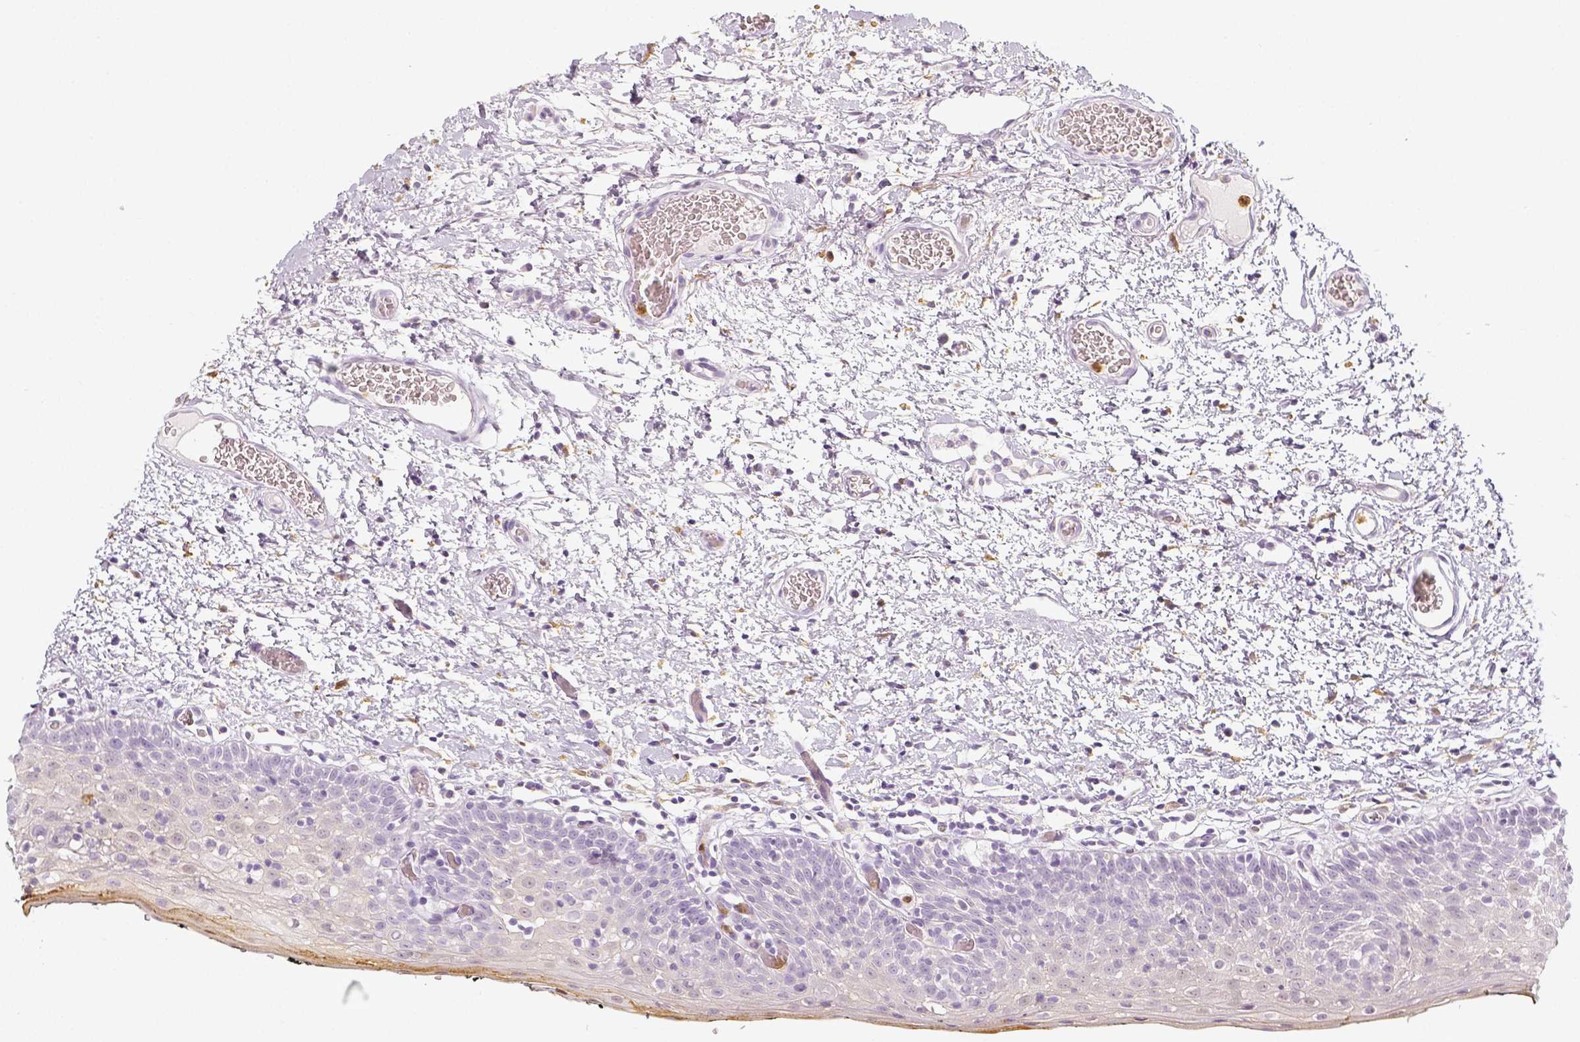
{"staining": {"intensity": "negative", "quantity": "none", "location": "none"}, "tissue": "oral mucosa", "cell_type": "Squamous epithelial cells", "image_type": "normal", "snomed": [{"axis": "morphology", "description": "Normal tissue, NOS"}, {"axis": "morphology", "description": "Squamous cell carcinoma, NOS"}, {"axis": "topography", "description": "Oral tissue"}, {"axis": "topography", "description": "Head-Neck"}], "caption": "IHC image of normal human oral mucosa stained for a protein (brown), which exhibits no staining in squamous epithelial cells.", "gene": "NECAB2", "patient": {"sex": "male", "age": 69}}